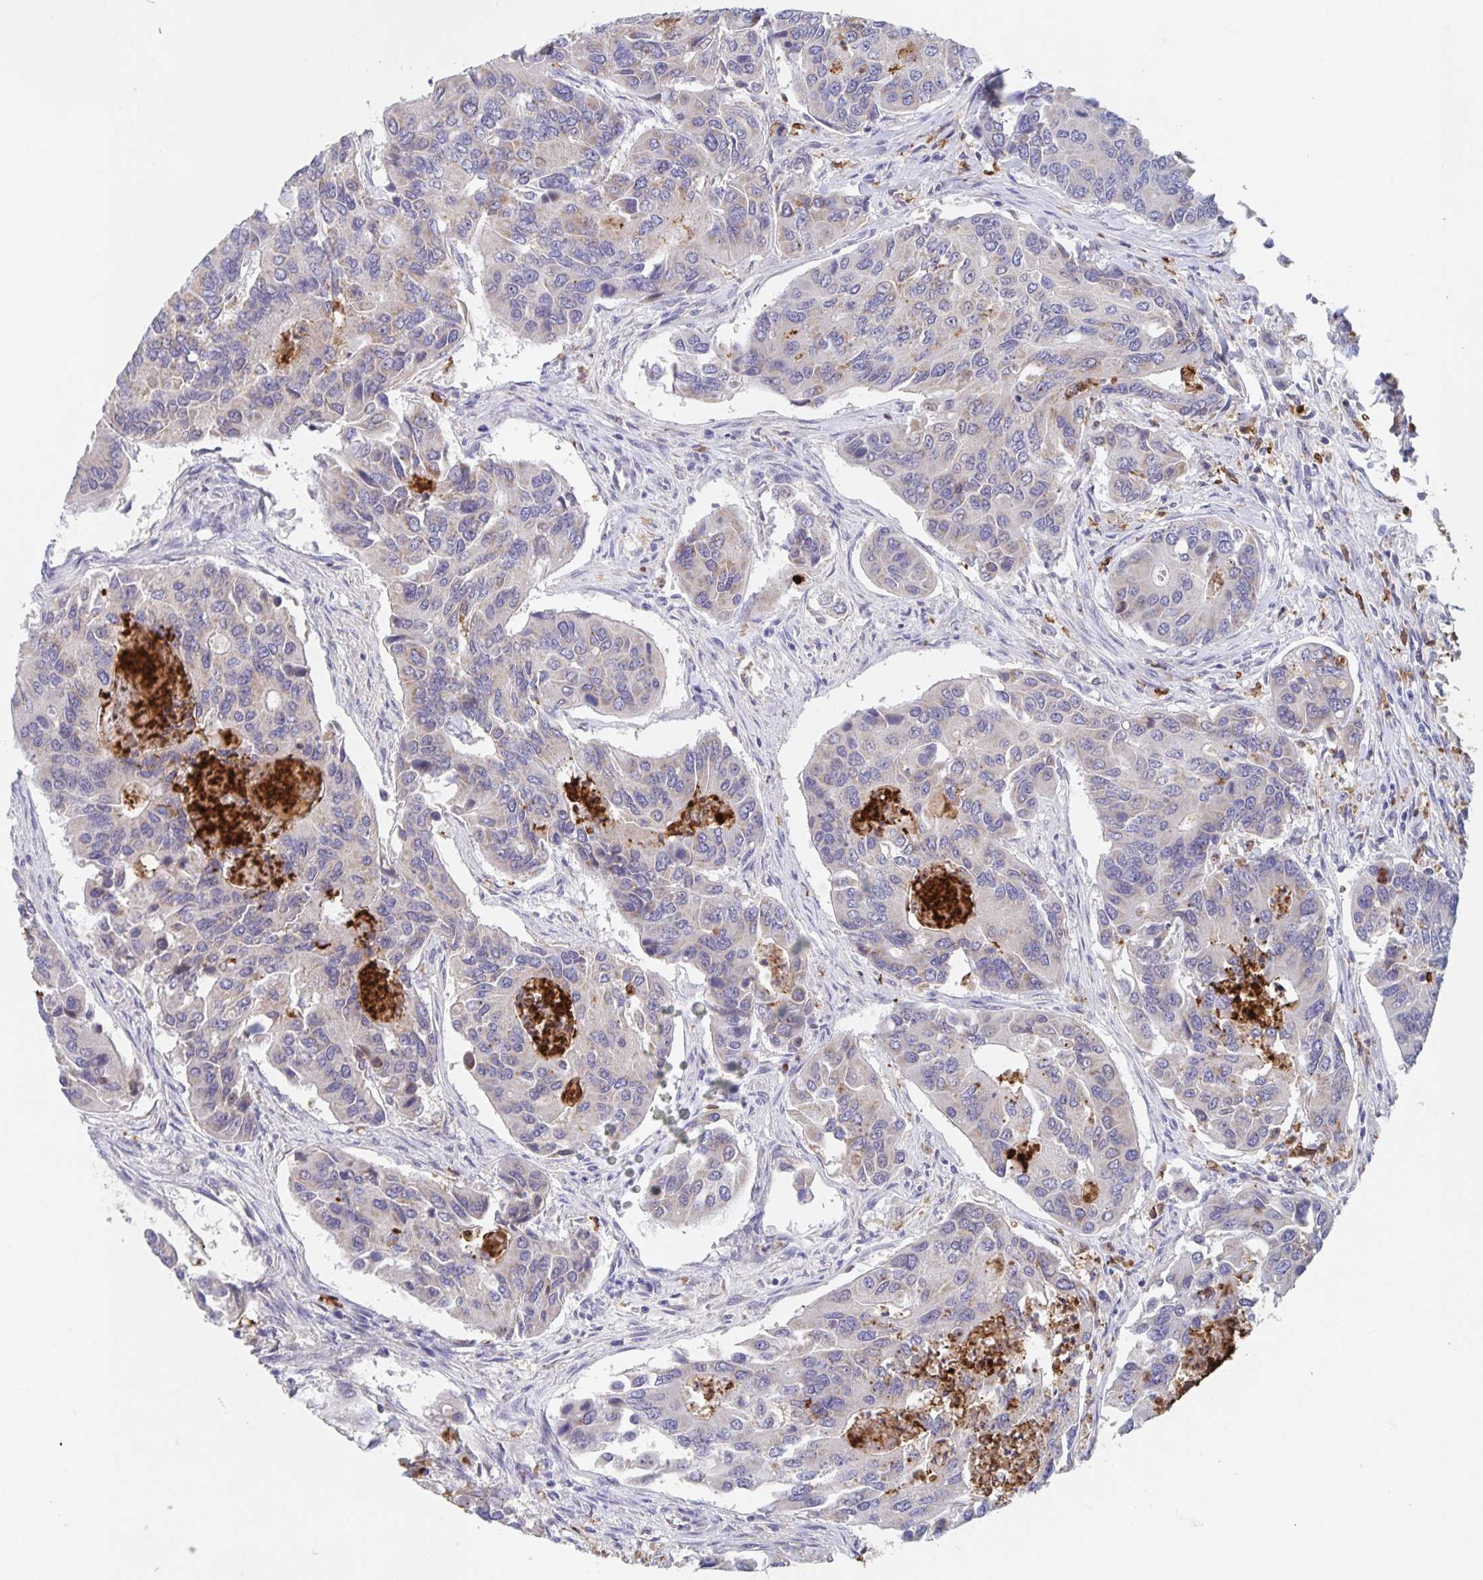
{"staining": {"intensity": "weak", "quantity": "<25%", "location": "cytoplasmic/membranous"}, "tissue": "colorectal cancer", "cell_type": "Tumor cells", "image_type": "cancer", "snomed": [{"axis": "morphology", "description": "Adenocarcinoma, NOS"}, {"axis": "topography", "description": "Colon"}], "caption": "The IHC histopathology image has no significant expression in tumor cells of colorectal cancer (adenocarcinoma) tissue.", "gene": "CDC42BPG", "patient": {"sex": "female", "age": 67}}